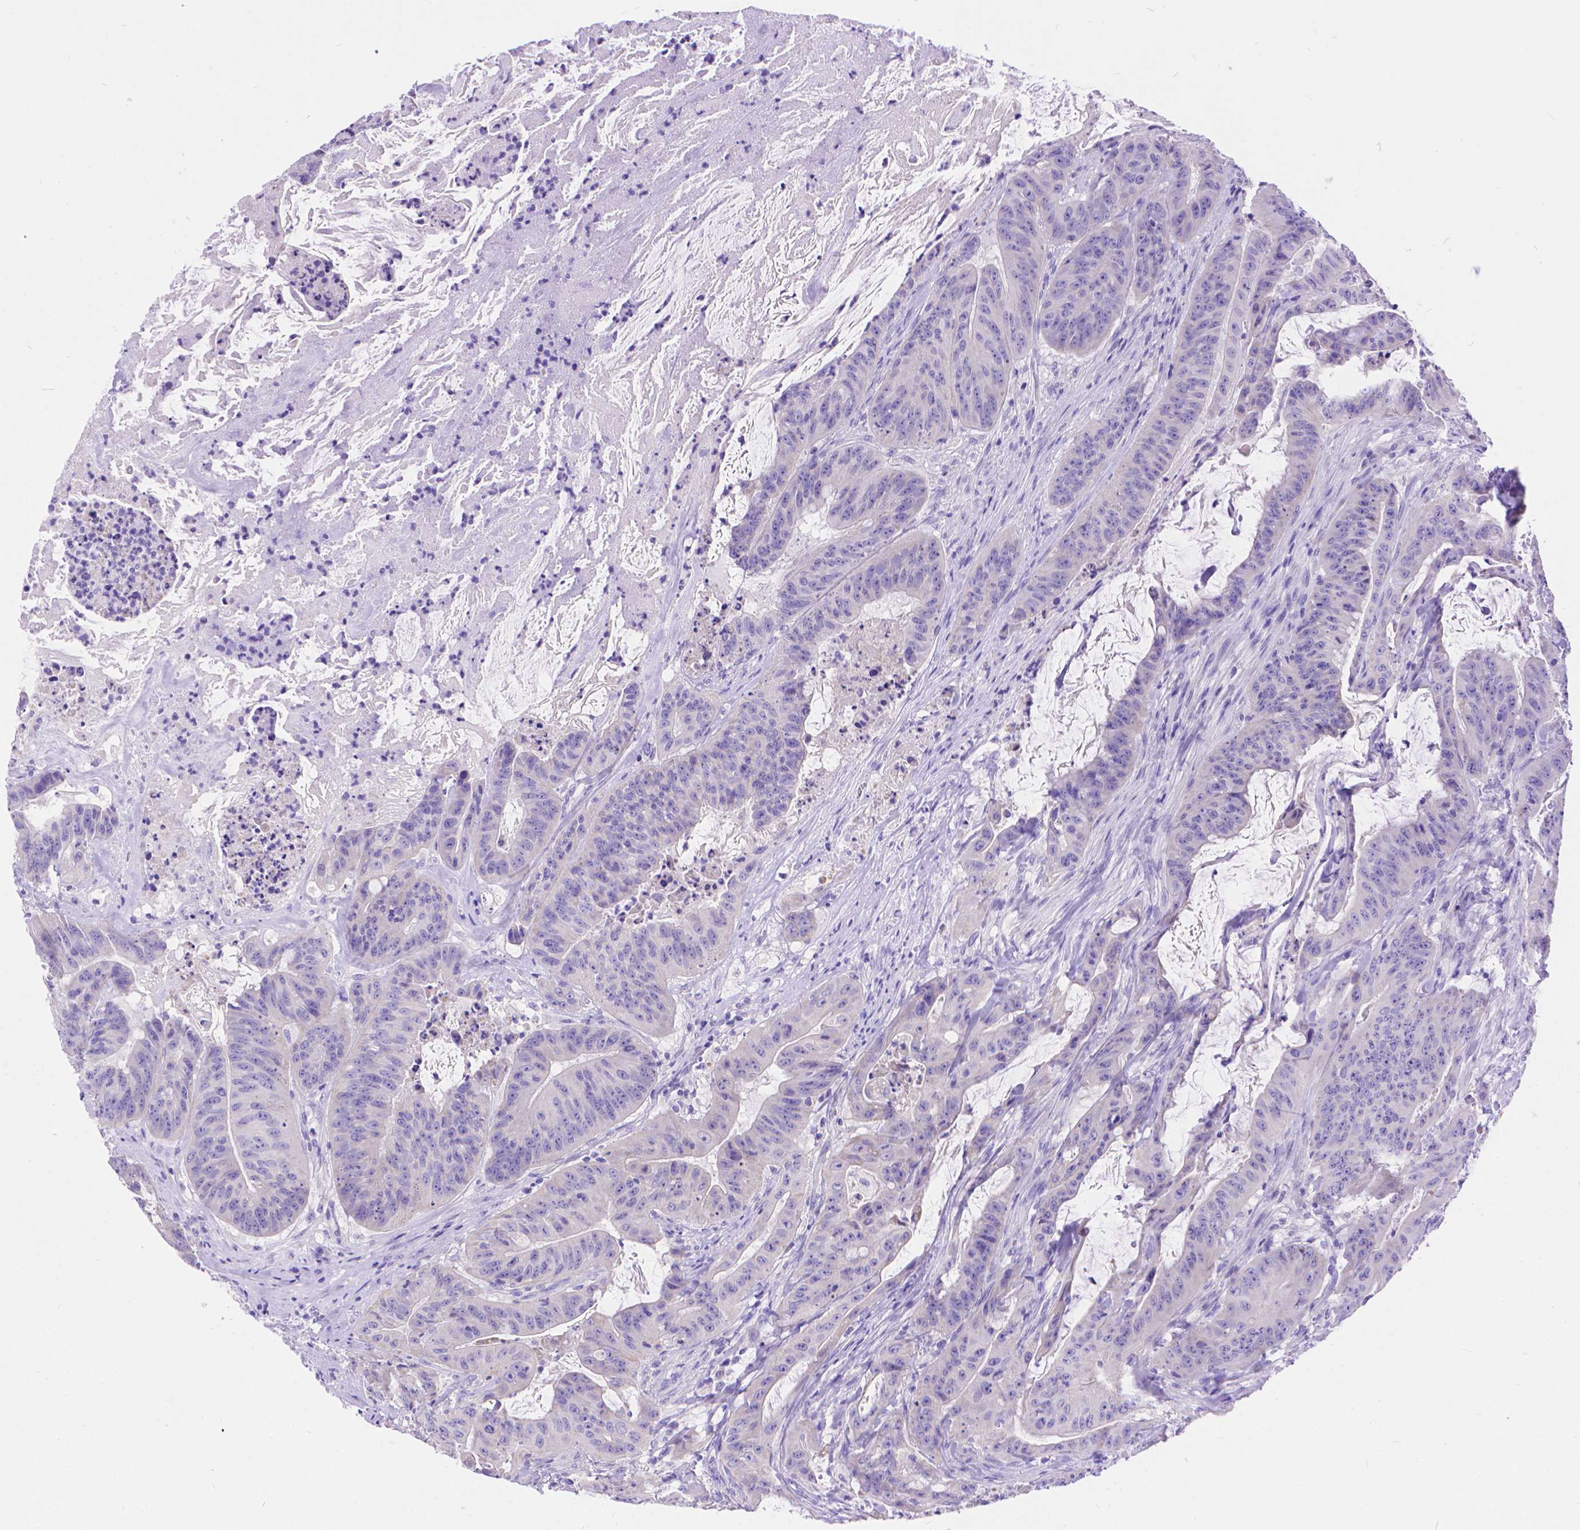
{"staining": {"intensity": "negative", "quantity": "none", "location": "none"}, "tissue": "colorectal cancer", "cell_type": "Tumor cells", "image_type": "cancer", "snomed": [{"axis": "morphology", "description": "Adenocarcinoma, NOS"}, {"axis": "topography", "description": "Colon"}], "caption": "The photomicrograph reveals no significant staining in tumor cells of adenocarcinoma (colorectal).", "gene": "DHRS2", "patient": {"sex": "male", "age": 33}}